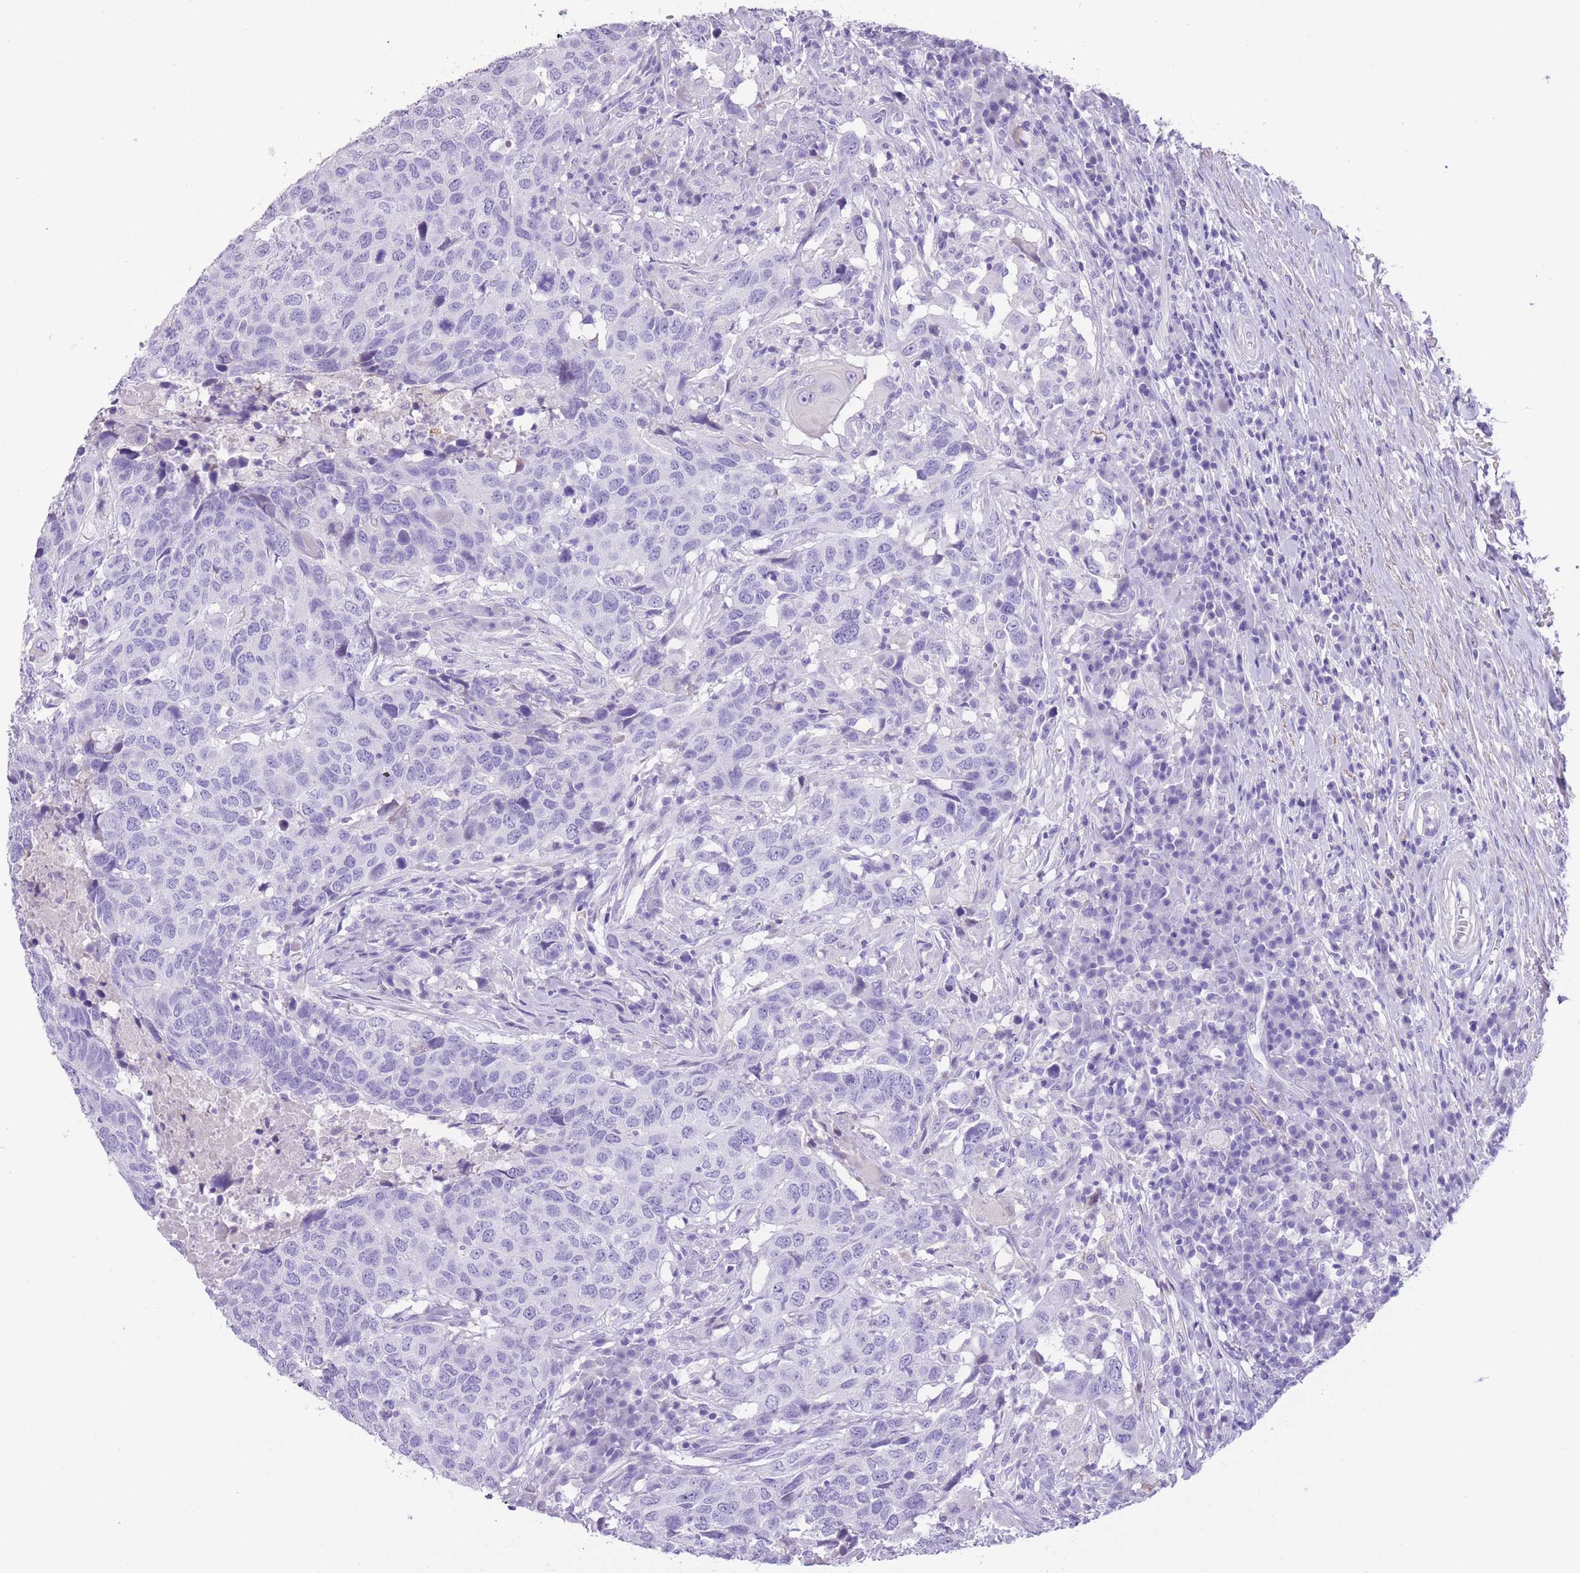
{"staining": {"intensity": "negative", "quantity": "none", "location": "none"}, "tissue": "head and neck cancer", "cell_type": "Tumor cells", "image_type": "cancer", "snomed": [{"axis": "morphology", "description": "Normal tissue, NOS"}, {"axis": "morphology", "description": "Squamous cell carcinoma, NOS"}, {"axis": "topography", "description": "Skeletal muscle"}, {"axis": "topography", "description": "Vascular tissue"}, {"axis": "topography", "description": "Peripheral nerve tissue"}, {"axis": "topography", "description": "Head-Neck"}], "caption": "DAB immunohistochemical staining of human head and neck squamous cell carcinoma demonstrates no significant expression in tumor cells. (DAB IHC visualized using brightfield microscopy, high magnification).", "gene": "RAI2", "patient": {"sex": "male", "age": 66}}